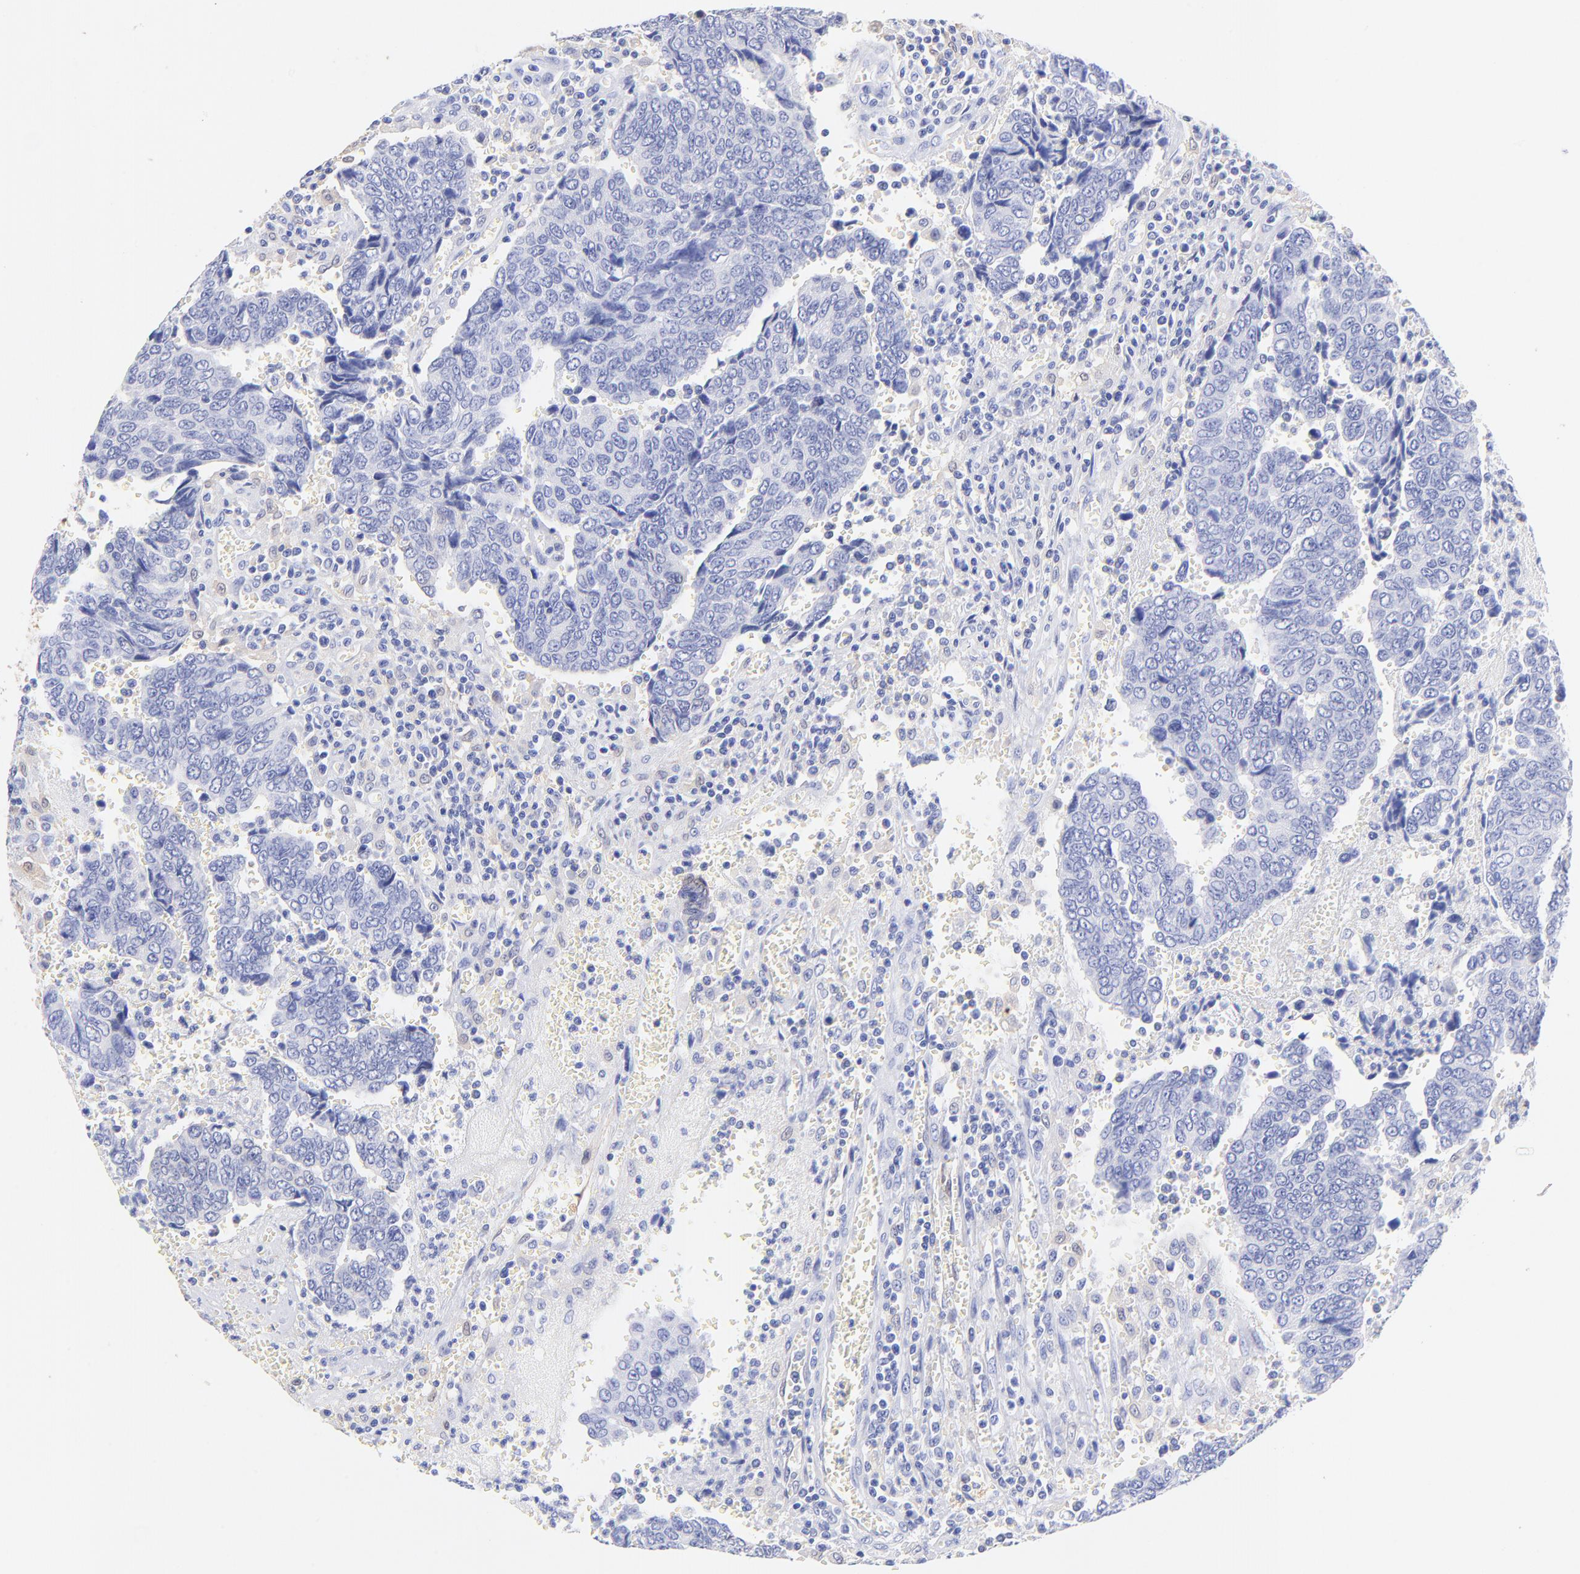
{"staining": {"intensity": "negative", "quantity": "none", "location": "none"}, "tissue": "urothelial cancer", "cell_type": "Tumor cells", "image_type": "cancer", "snomed": [{"axis": "morphology", "description": "Urothelial carcinoma, High grade"}, {"axis": "topography", "description": "Urinary bladder"}], "caption": "Tumor cells show no significant expression in high-grade urothelial carcinoma.", "gene": "ALDH1A1", "patient": {"sex": "male", "age": 86}}